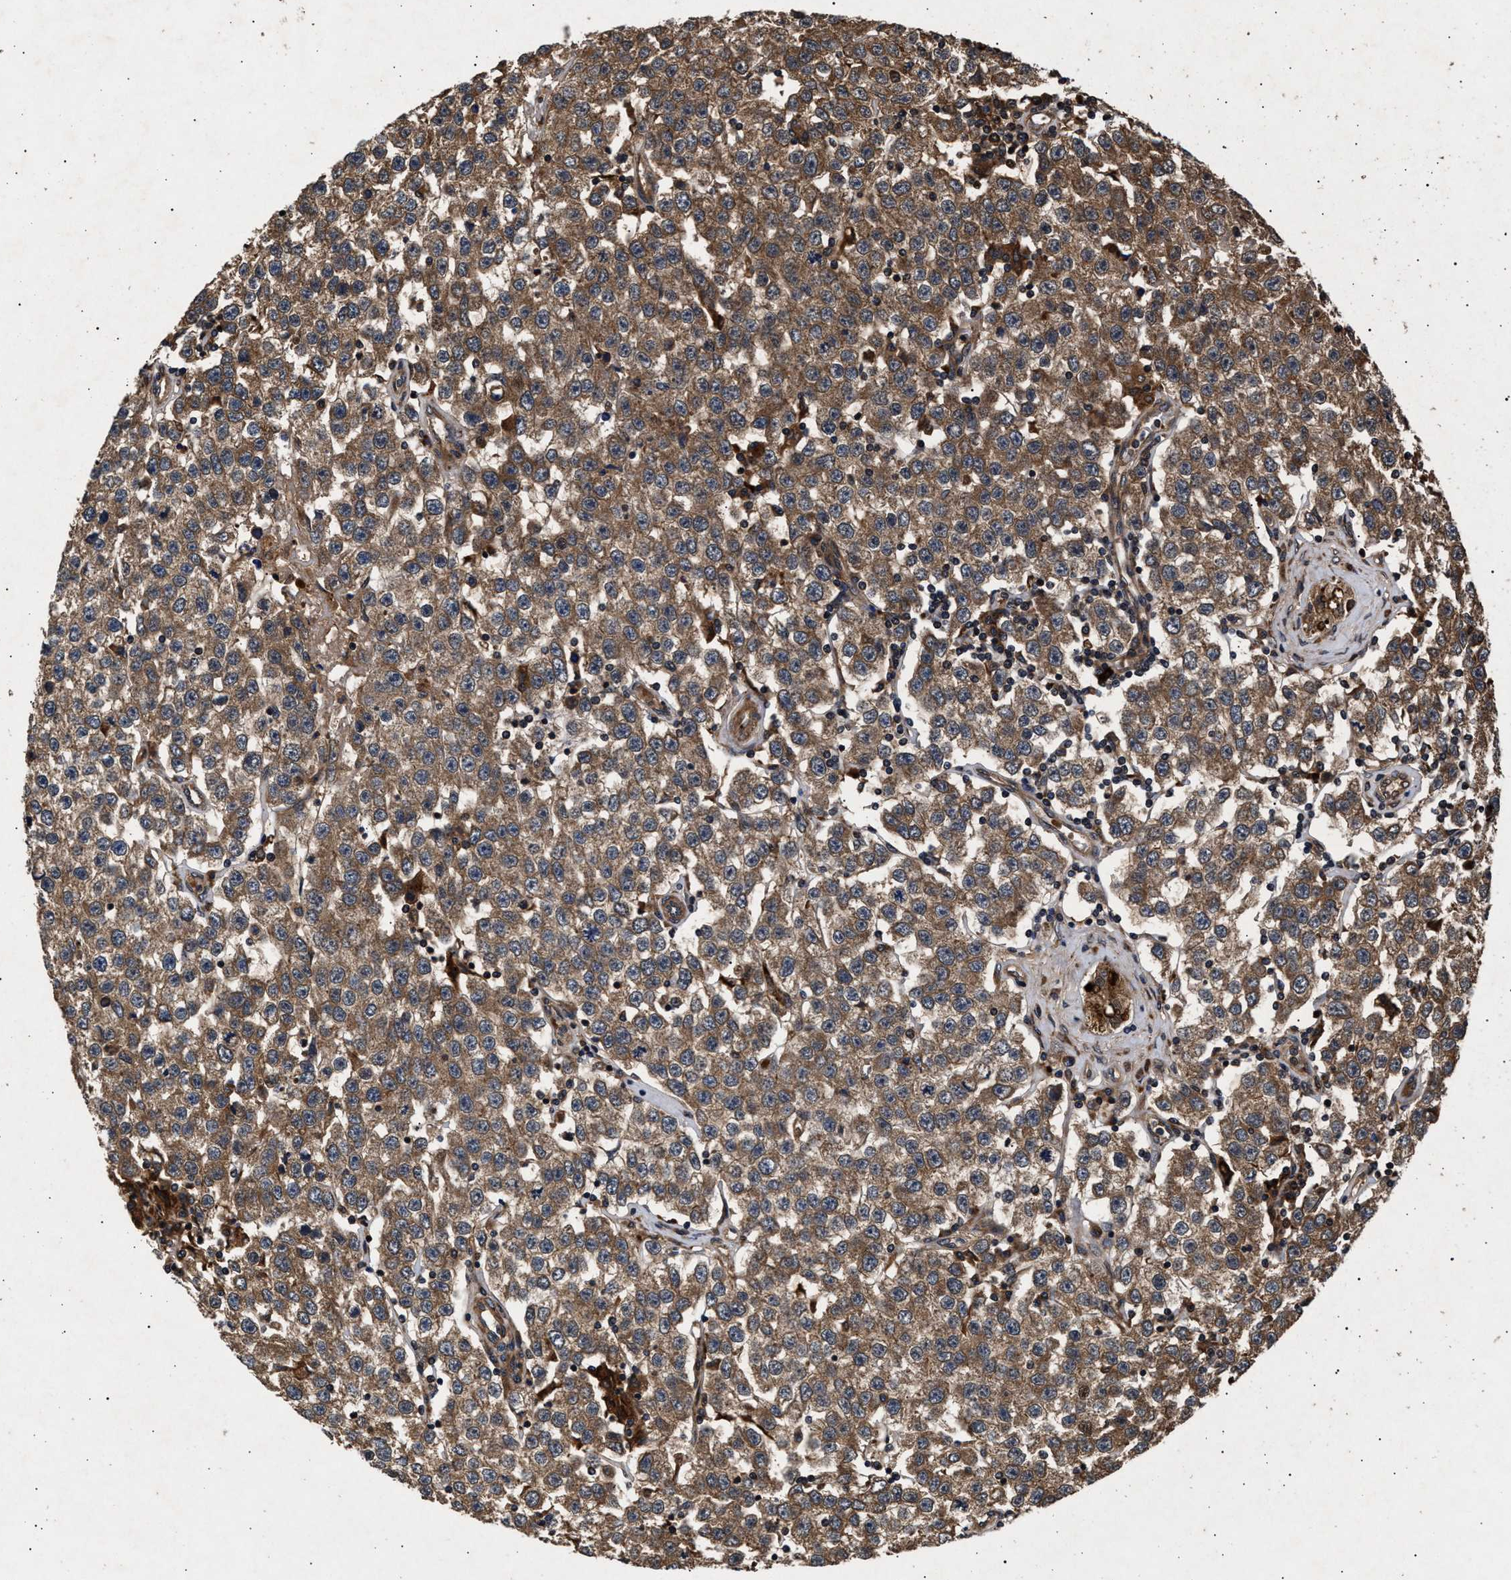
{"staining": {"intensity": "moderate", "quantity": ">75%", "location": "cytoplasmic/membranous"}, "tissue": "testis cancer", "cell_type": "Tumor cells", "image_type": "cancer", "snomed": [{"axis": "morphology", "description": "Seminoma, NOS"}, {"axis": "topography", "description": "Testis"}], "caption": "Moderate cytoplasmic/membranous staining for a protein is seen in about >75% of tumor cells of testis seminoma using immunohistochemistry.", "gene": "ITGB5", "patient": {"sex": "male", "age": 52}}